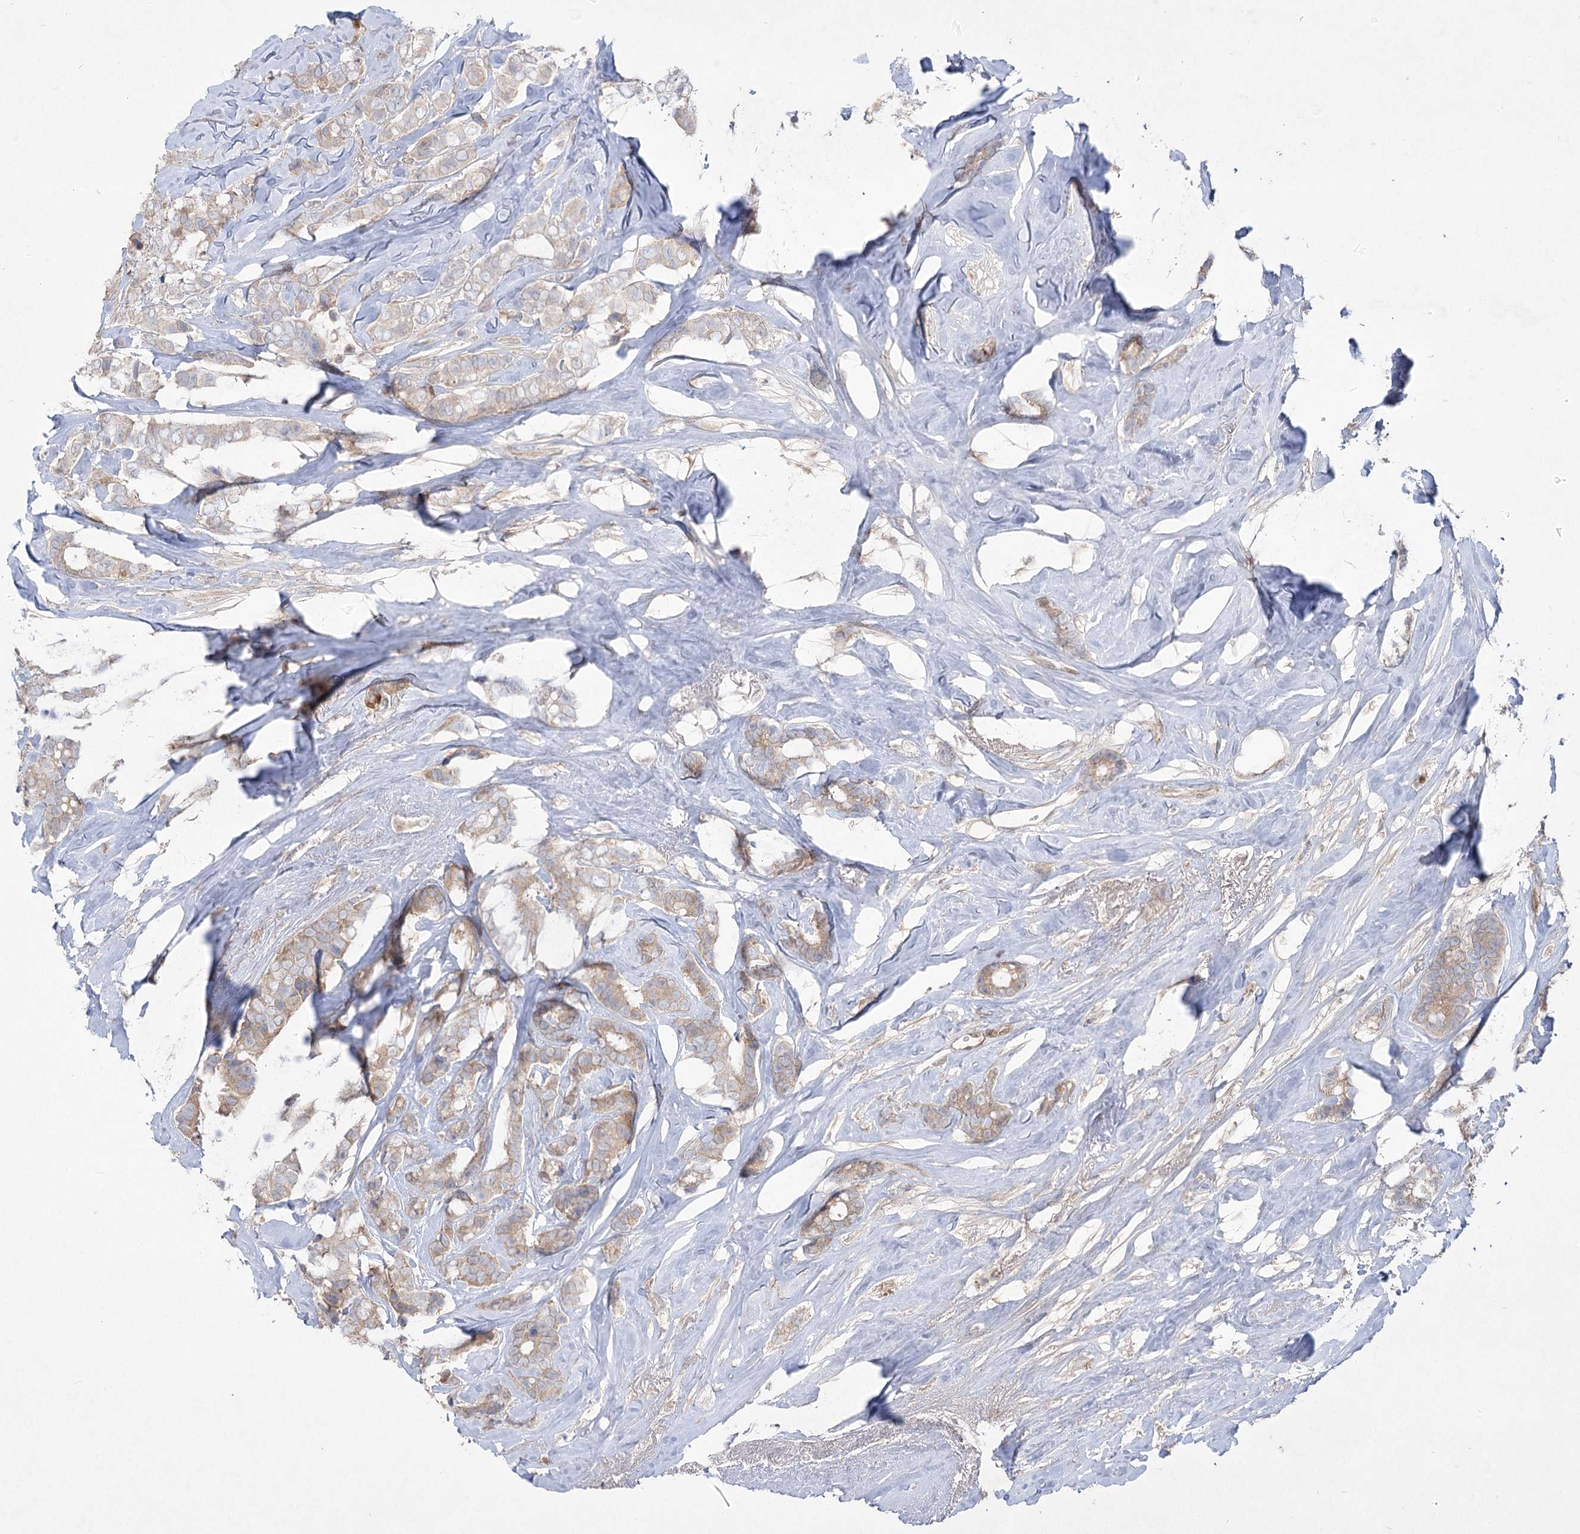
{"staining": {"intensity": "moderate", "quantity": "<25%", "location": "cytoplasmic/membranous"}, "tissue": "breast cancer", "cell_type": "Tumor cells", "image_type": "cancer", "snomed": [{"axis": "morphology", "description": "Duct carcinoma"}, {"axis": "topography", "description": "Breast"}], "caption": "Tumor cells exhibit low levels of moderate cytoplasmic/membranous staining in about <25% of cells in human breast intraductal carcinoma.", "gene": "PLEKHA5", "patient": {"sex": "female", "age": 40}}